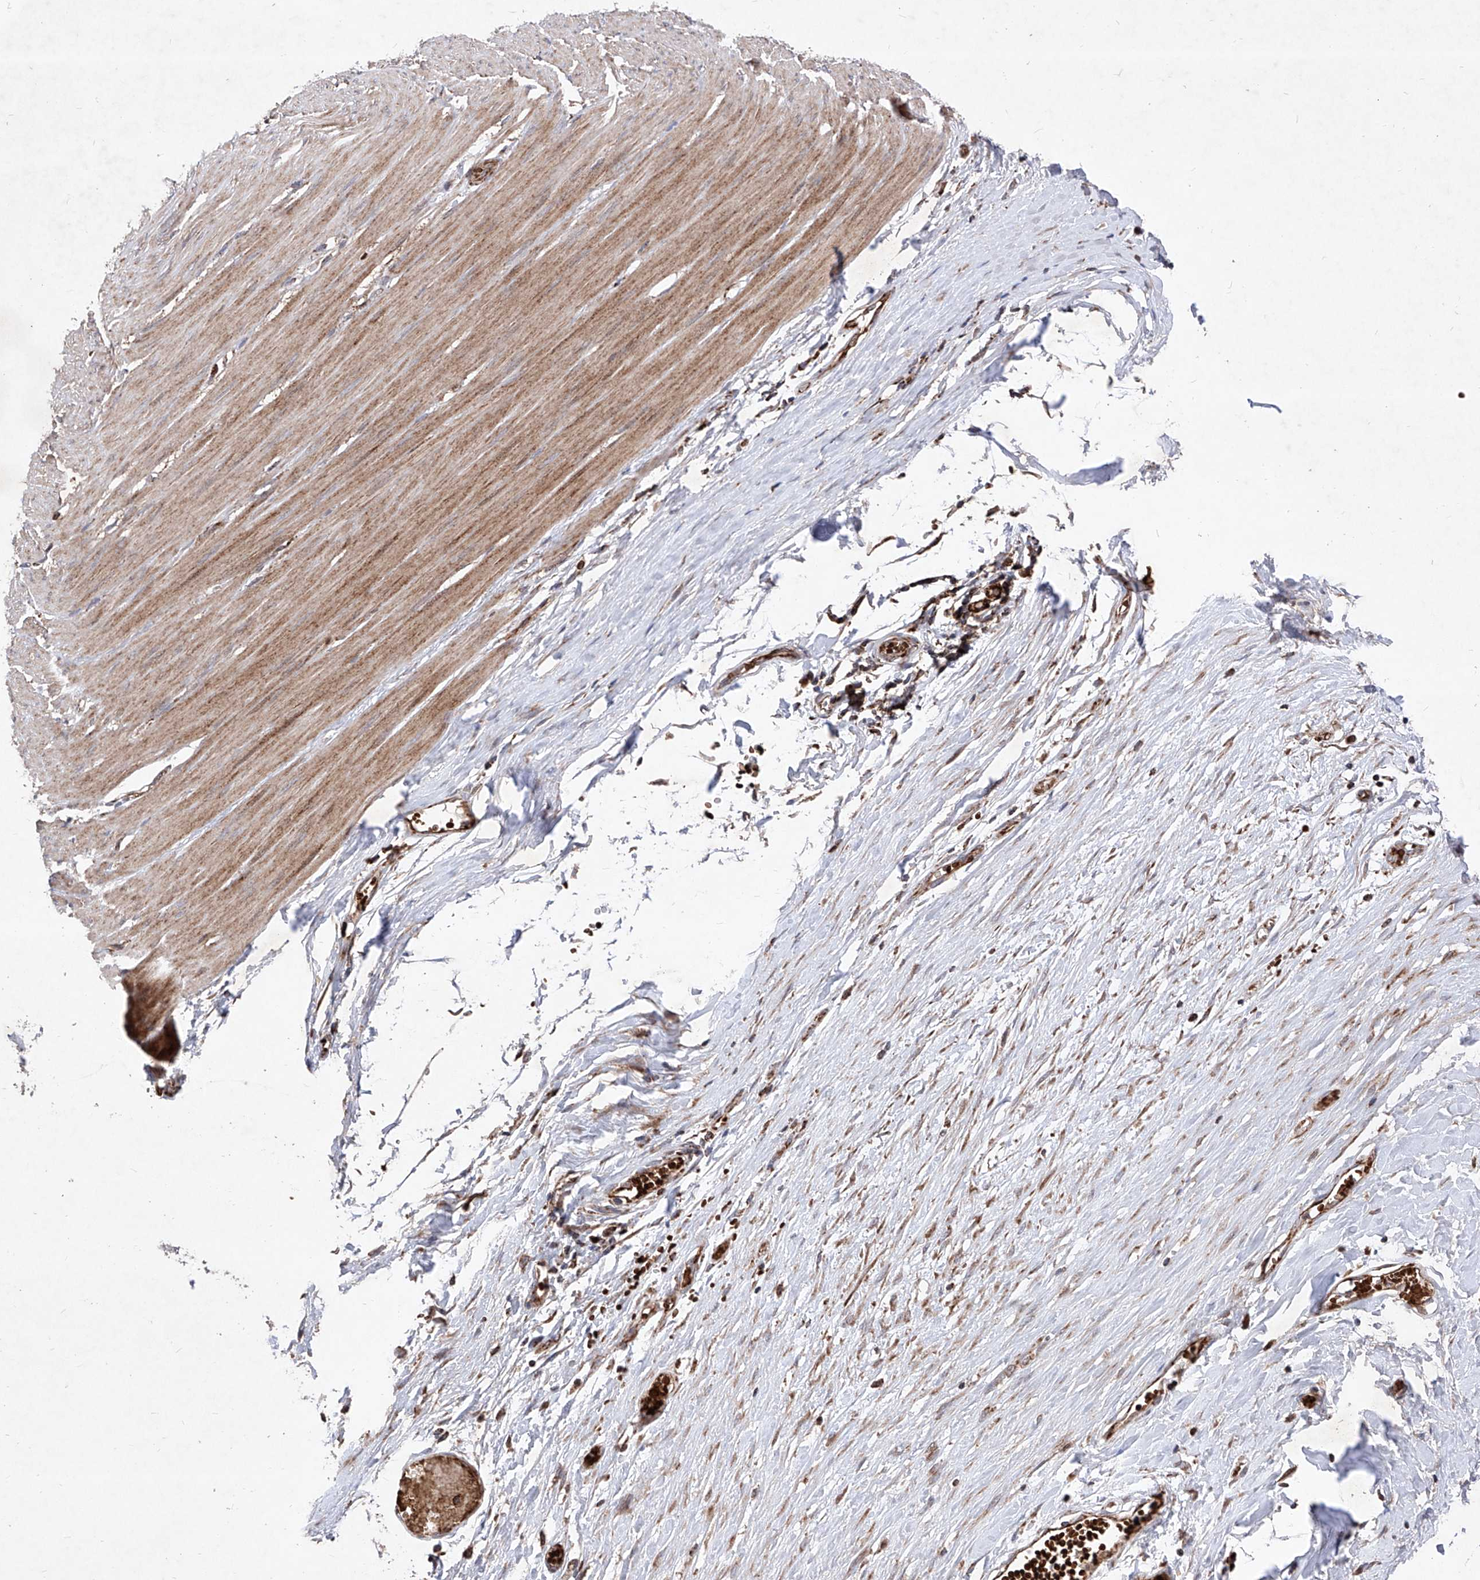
{"staining": {"intensity": "moderate", "quantity": "25%-75%", "location": "cytoplasmic/membranous"}, "tissue": "smooth muscle", "cell_type": "Smooth muscle cells", "image_type": "normal", "snomed": [{"axis": "morphology", "description": "Normal tissue, NOS"}, {"axis": "morphology", "description": "Adenocarcinoma, NOS"}, {"axis": "topography", "description": "Colon"}, {"axis": "topography", "description": "Peripheral nerve tissue"}], "caption": "Moderate cytoplasmic/membranous positivity for a protein is identified in about 25%-75% of smooth muscle cells of normal smooth muscle using immunohistochemistry (IHC).", "gene": "SEMA6A", "patient": {"sex": "male", "age": 14}}